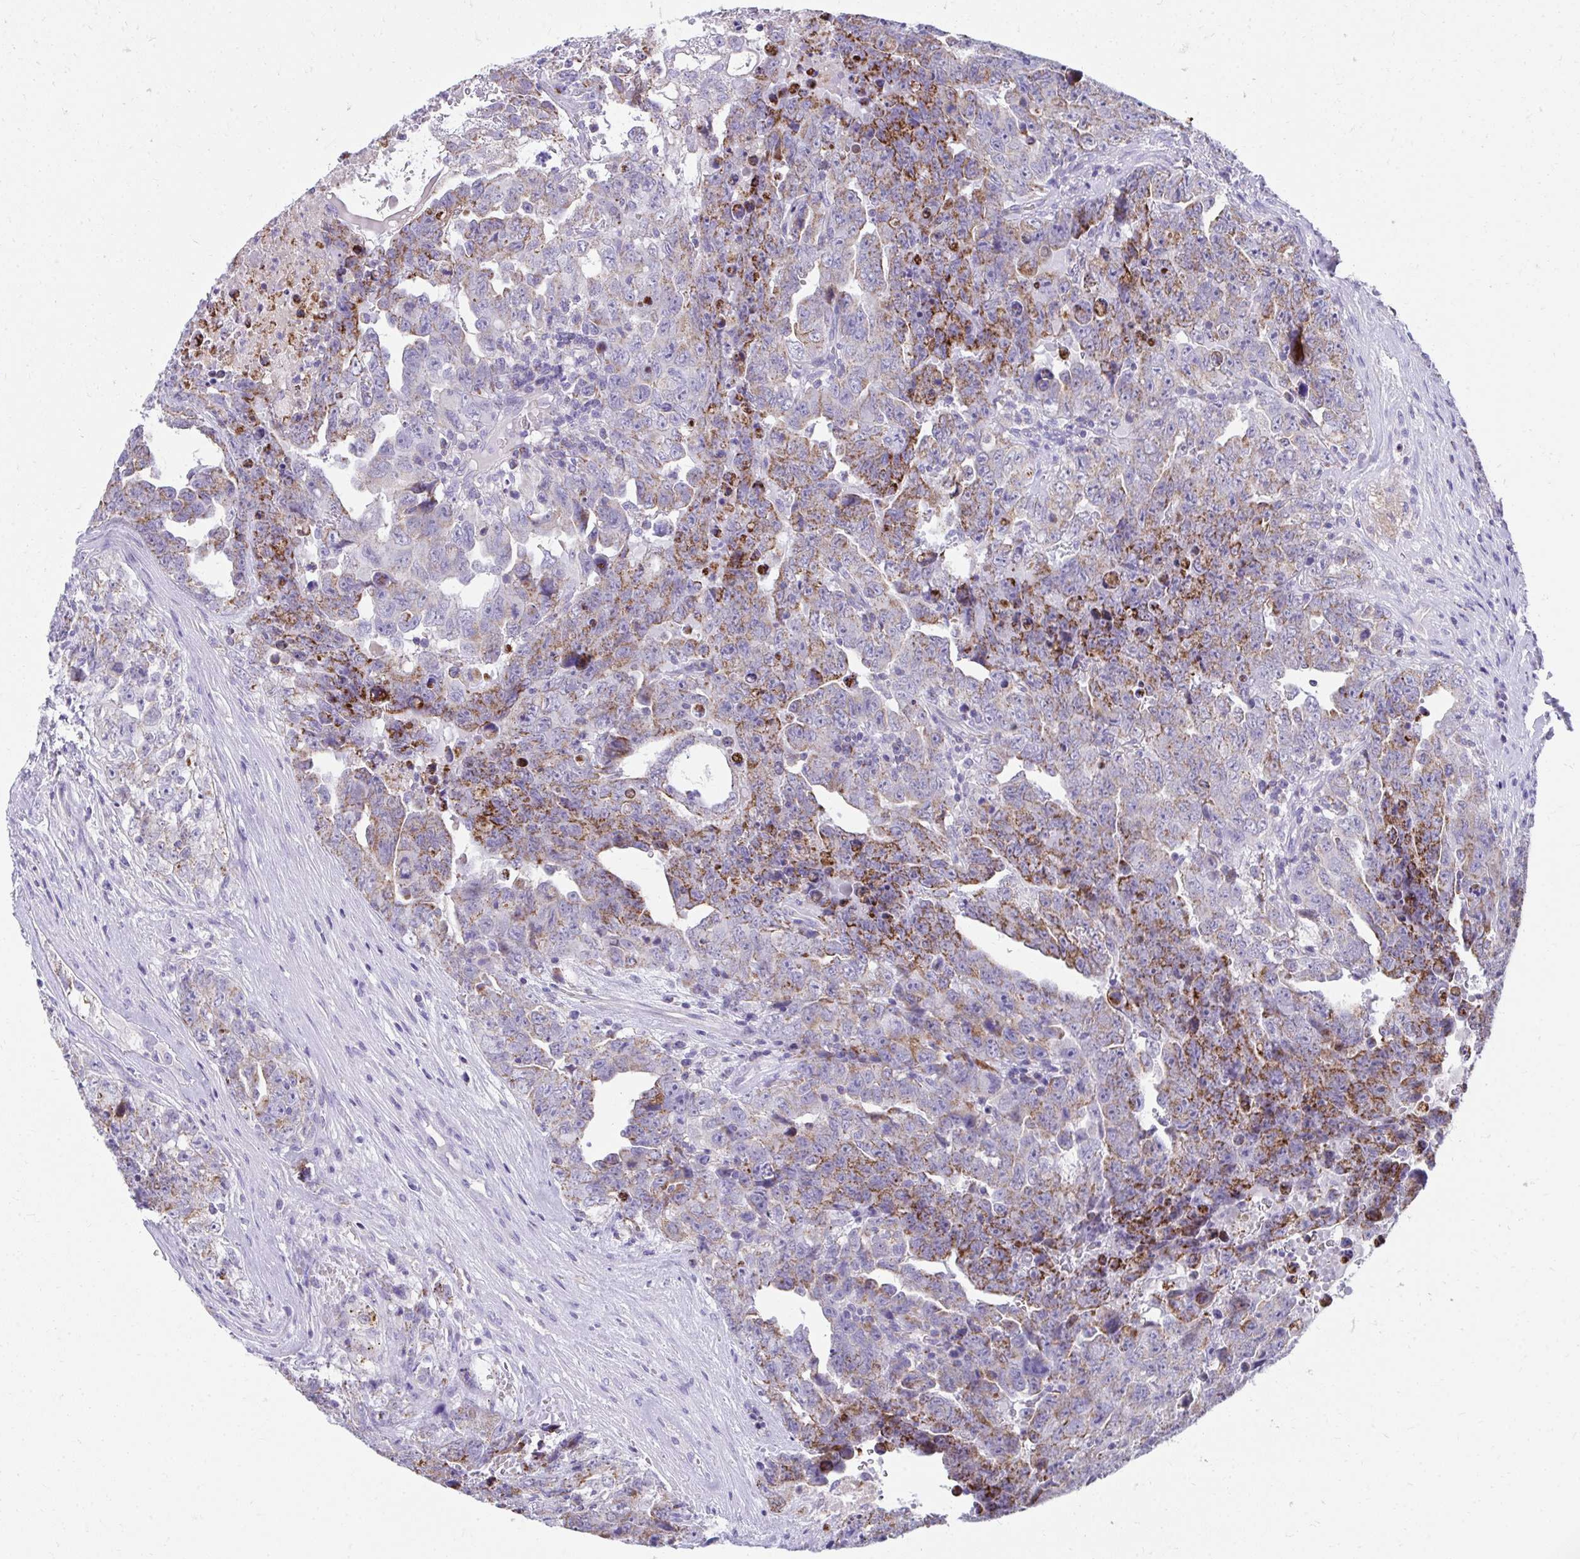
{"staining": {"intensity": "strong", "quantity": "25%-75%", "location": "cytoplasmic/membranous"}, "tissue": "testis cancer", "cell_type": "Tumor cells", "image_type": "cancer", "snomed": [{"axis": "morphology", "description": "Carcinoma, Embryonal, NOS"}, {"axis": "topography", "description": "Testis"}], "caption": "Immunohistochemical staining of embryonal carcinoma (testis) displays high levels of strong cytoplasmic/membranous staining in approximately 25%-75% of tumor cells.", "gene": "PRRG3", "patient": {"sex": "male", "age": 24}}